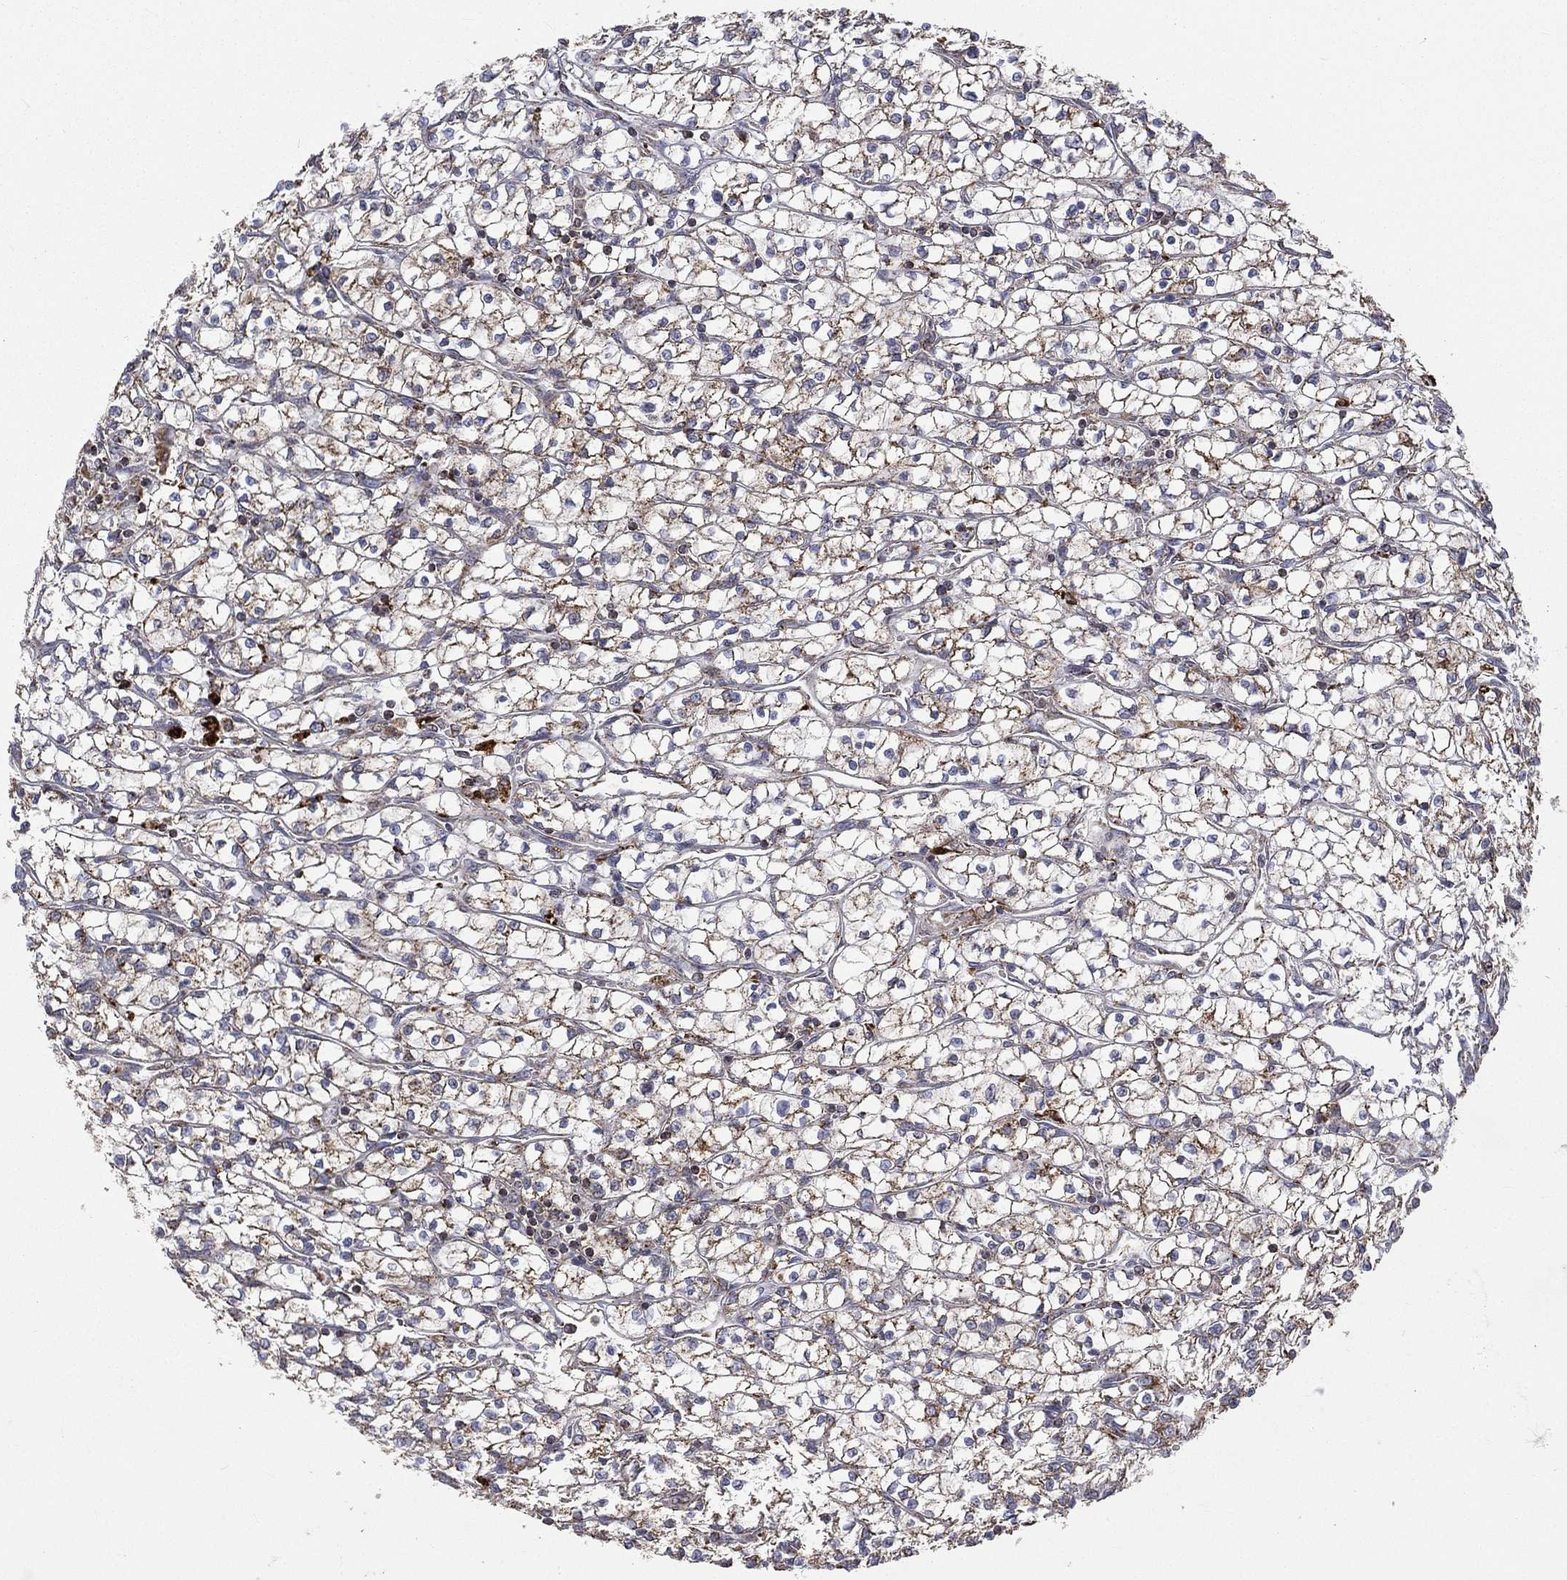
{"staining": {"intensity": "moderate", "quantity": "25%-75%", "location": "cytoplasmic/membranous"}, "tissue": "renal cancer", "cell_type": "Tumor cells", "image_type": "cancer", "snomed": [{"axis": "morphology", "description": "Adenocarcinoma, NOS"}, {"axis": "topography", "description": "Kidney"}], "caption": "Protein expression analysis of human renal adenocarcinoma reveals moderate cytoplasmic/membranous staining in about 25%-75% of tumor cells. The protein is stained brown, and the nuclei are stained in blue (DAB IHC with brightfield microscopy, high magnification).", "gene": "RIN3", "patient": {"sex": "female", "age": 64}}